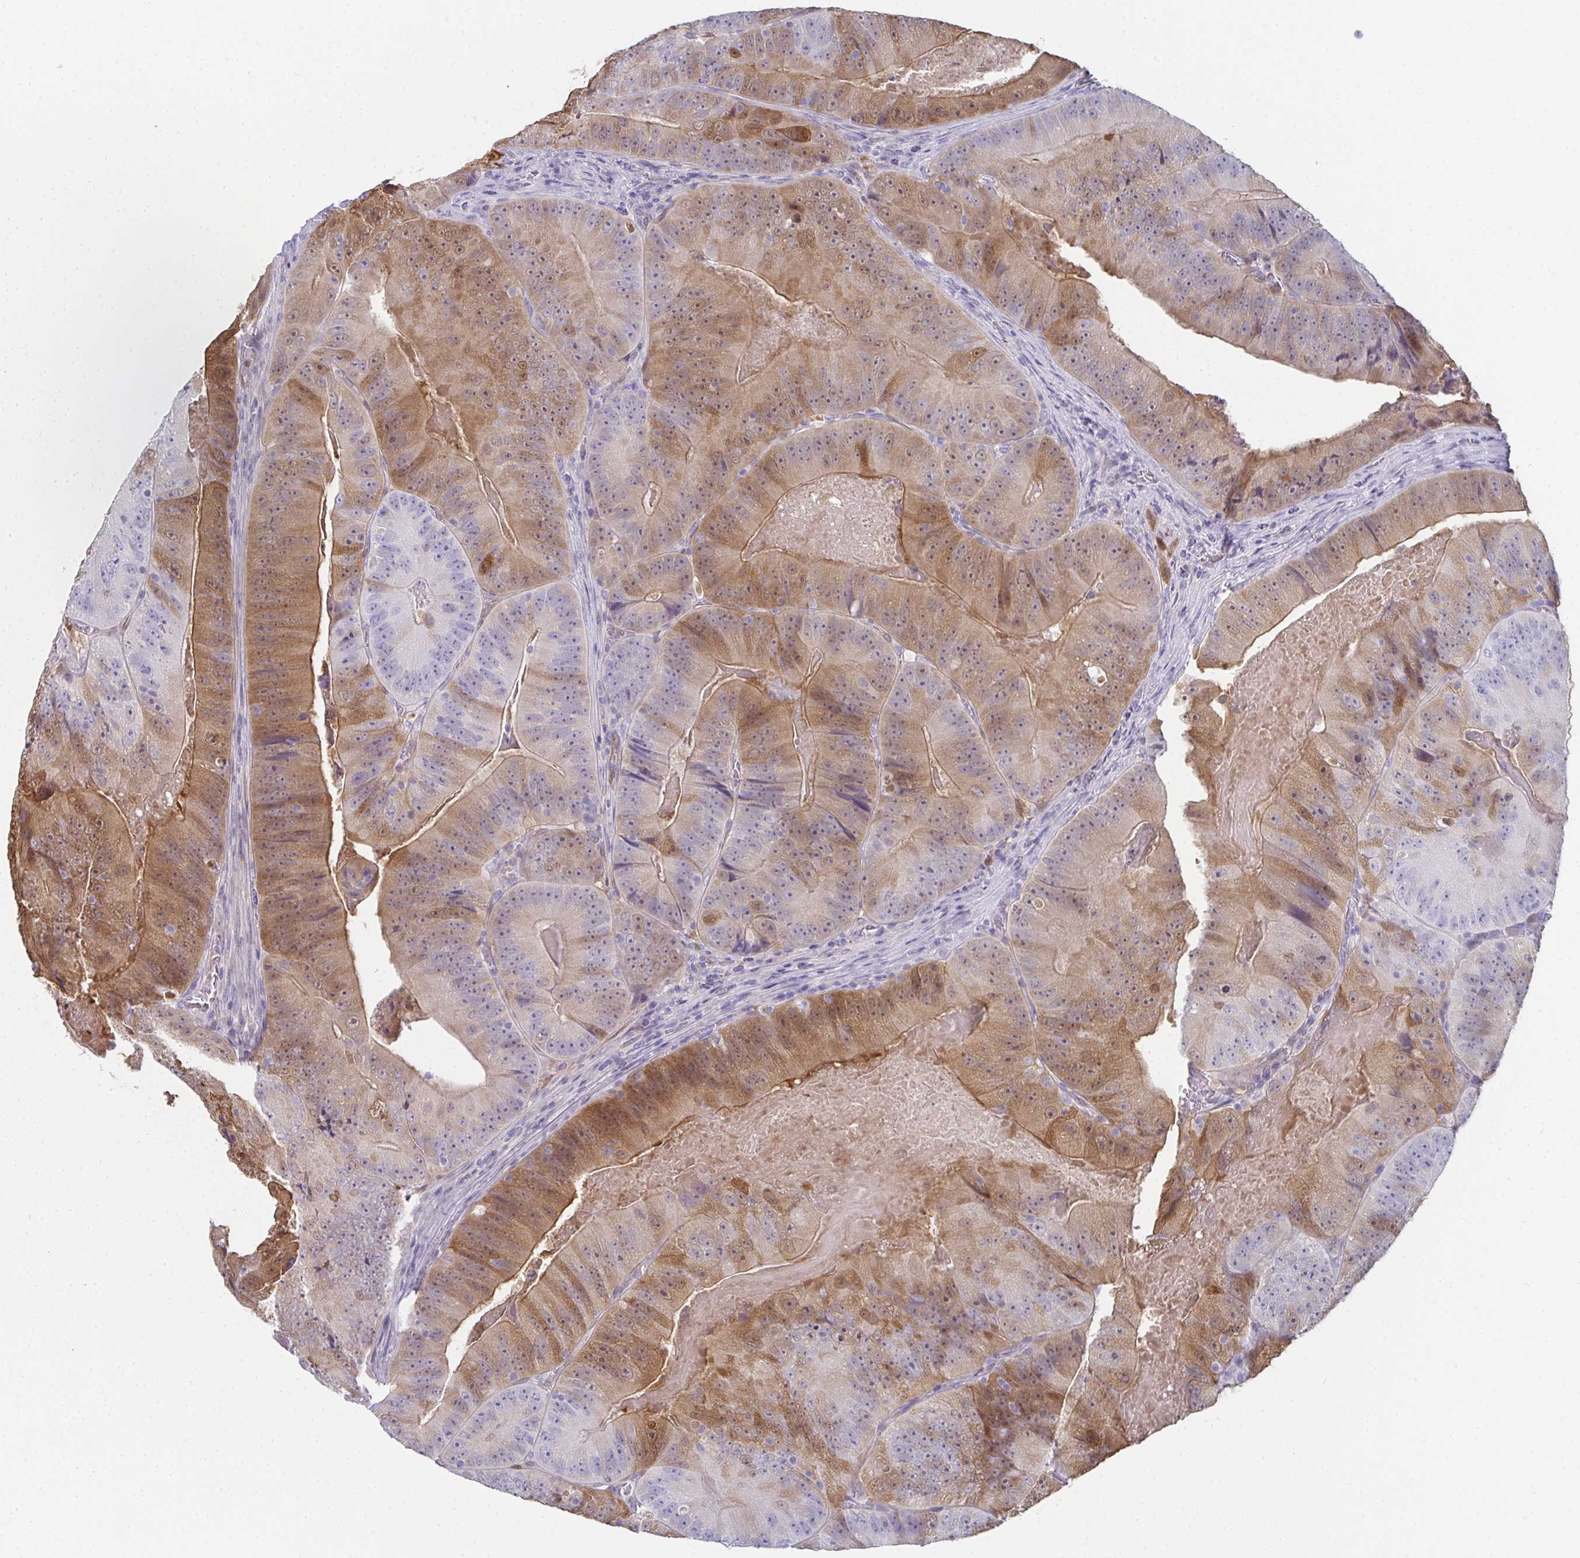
{"staining": {"intensity": "moderate", "quantity": "25%-75%", "location": "cytoplasmic/membranous"}, "tissue": "colorectal cancer", "cell_type": "Tumor cells", "image_type": "cancer", "snomed": [{"axis": "morphology", "description": "Adenocarcinoma, NOS"}, {"axis": "topography", "description": "Colon"}], "caption": "Brown immunohistochemical staining in human adenocarcinoma (colorectal) shows moderate cytoplasmic/membranous staining in about 25%-75% of tumor cells.", "gene": "RBP1", "patient": {"sex": "female", "age": 86}}